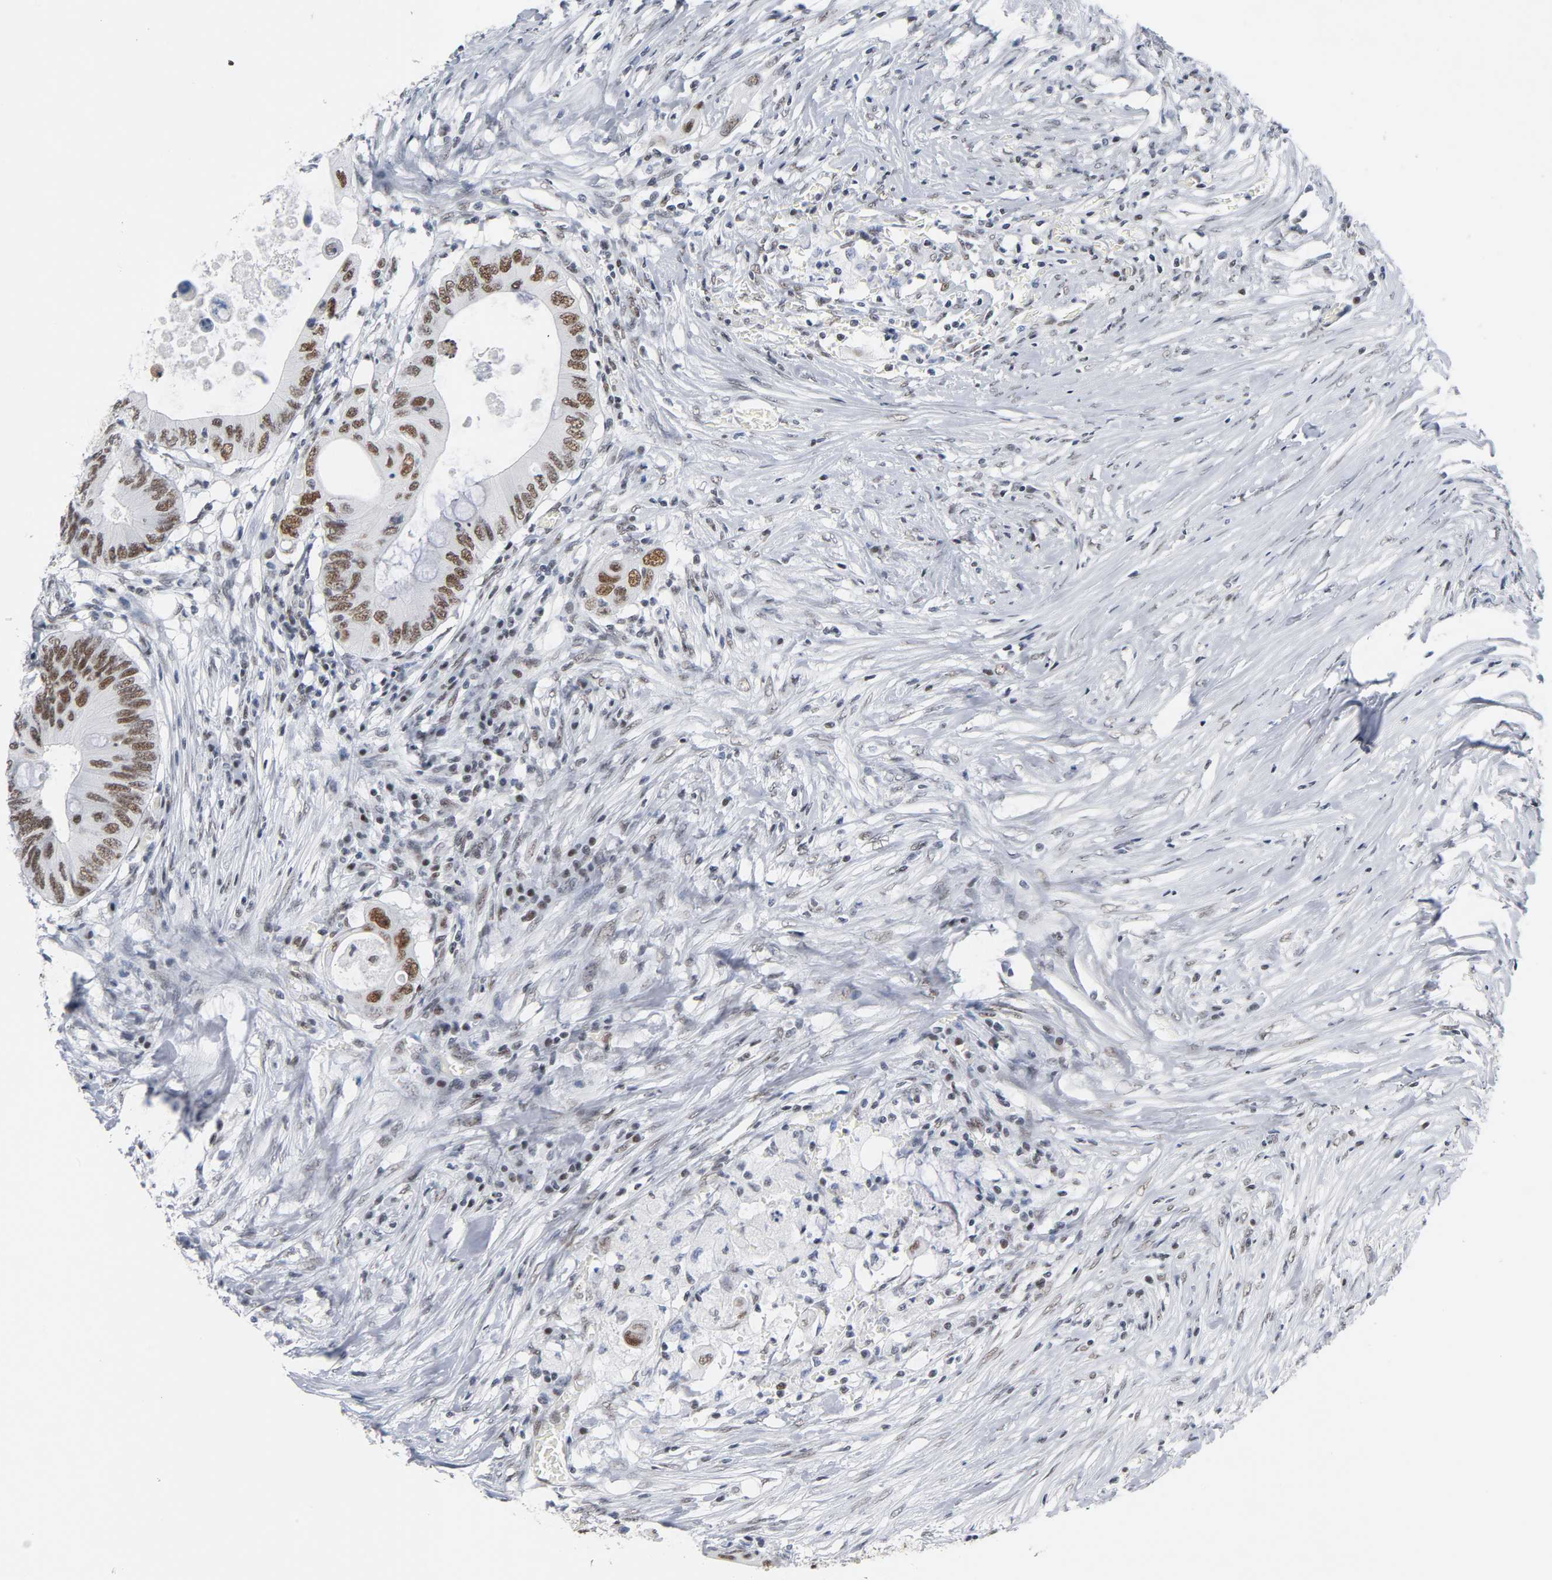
{"staining": {"intensity": "moderate", "quantity": ">75%", "location": "nuclear"}, "tissue": "colorectal cancer", "cell_type": "Tumor cells", "image_type": "cancer", "snomed": [{"axis": "morphology", "description": "Adenocarcinoma, NOS"}, {"axis": "topography", "description": "Colon"}], "caption": "There is medium levels of moderate nuclear positivity in tumor cells of colorectal adenocarcinoma, as demonstrated by immunohistochemical staining (brown color).", "gene": "CSTF2", "patient": {"sex": "male", "age": 71}}